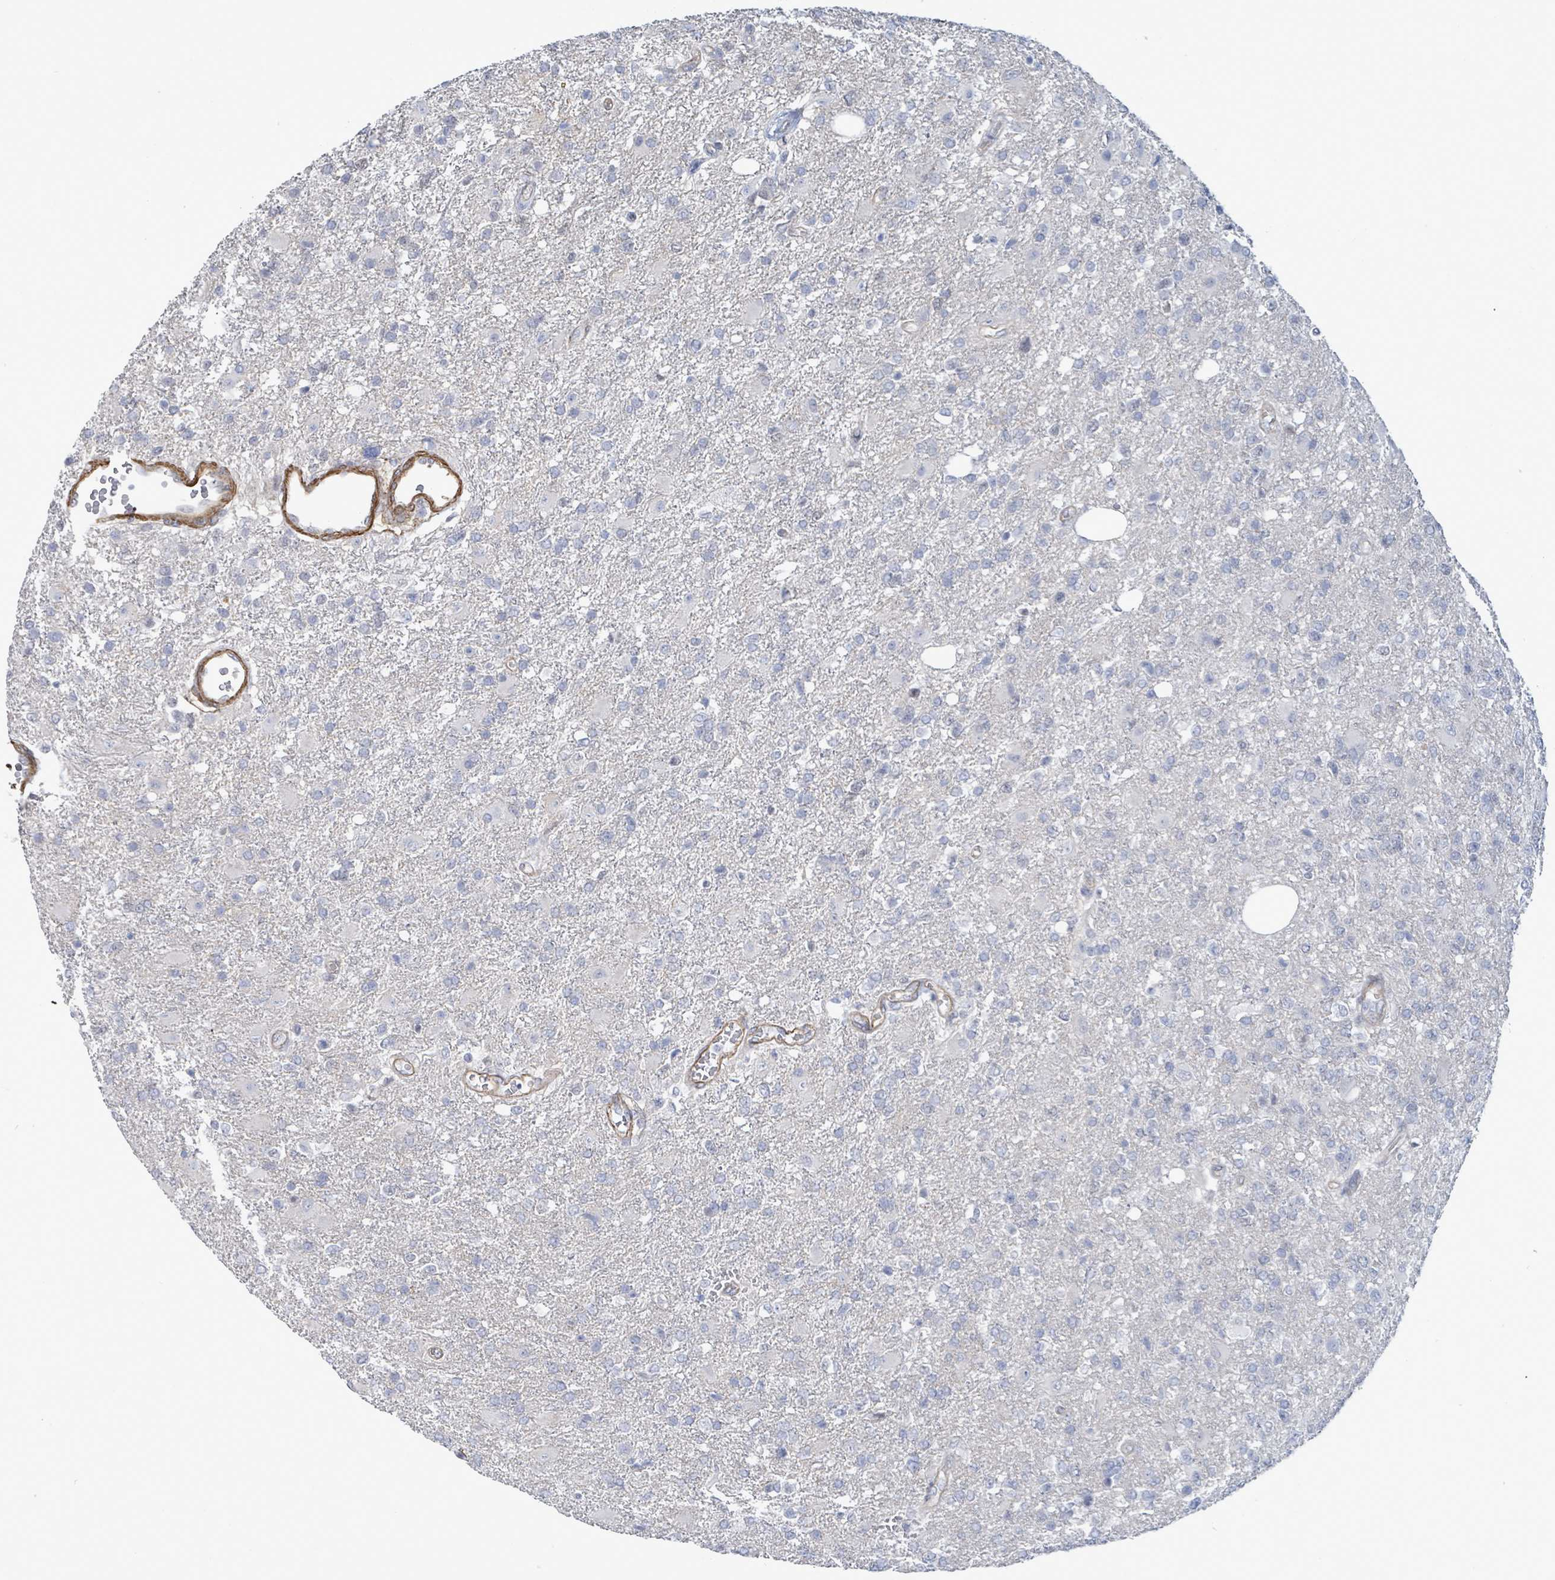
{"staining": {"intensity": "negative", "quantity": "none", "location": "none"}, "tissue": "glioma", "cell_type": "Tumor cells", "image_type": "cancer", "snomed": [{"axis": "morphology", "description": "Glioma, malignant, High grade"}, {"axis": "topography", "description": "Brain"}], "caption": "An image of human high-grade glioma (malignant) is negative for staining in tumor cells. Brightfield microscopy of IHC stained with DAB (3,3'-diaminobenzidine) (brown) and hematoxylin (blue), captured at high magnification.", "gene": "DMRTC1B", "patient": {"sex": "male", "age": 56}}